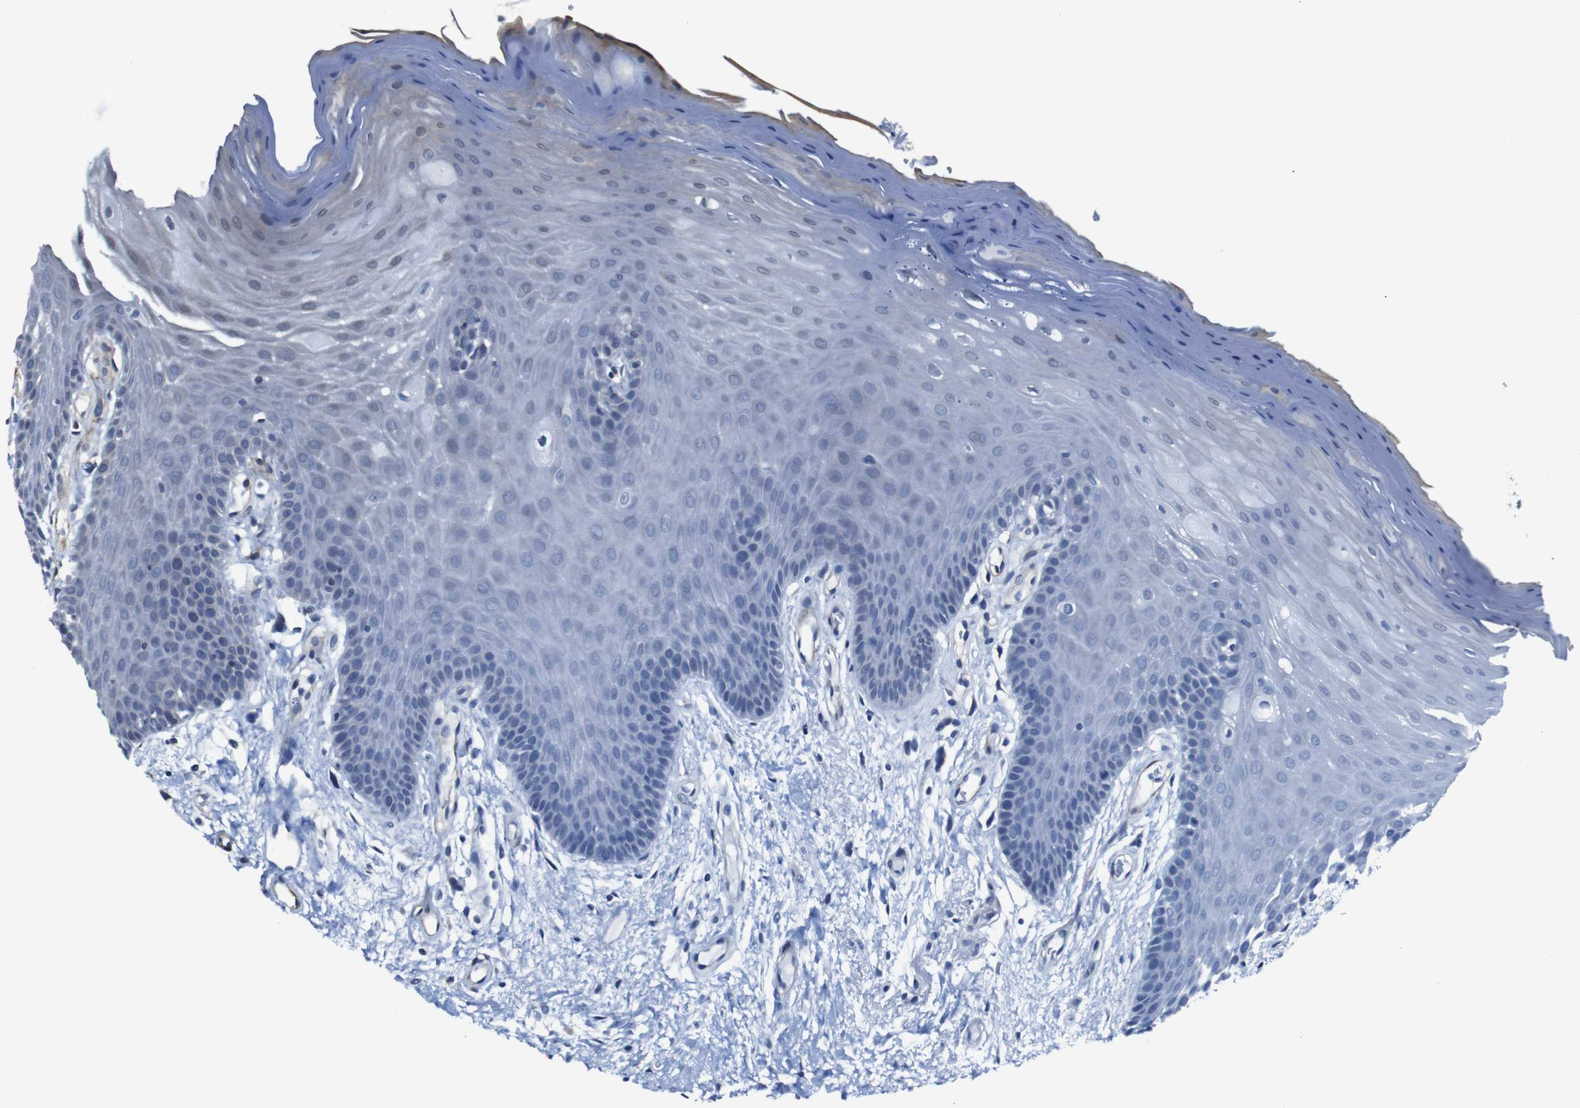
{"staining": {"intensity": "negative", "quantity": "none", "location": "none"}, "tissue": "oral mucosa", "cell_type": "Squamous epithelial cells", "image_type": "normal", "snomed": [{"axis": "morphology", "description": "Normal tissue, NOS"}, {"axis": "morphology", "description": "Squamous cell carcinoma, NOS"}, {"axis": "topography", "description": "Skeletal muscle"}, {"axis": "topography", "description": "Adipose tissue"}, {"axis": "topography", "description": "Vascular tissue"}, {"axis": "topography", "description": "Oral tissue"}, {"axis": "topography", "description": "Peripheral nerve tissue"}, {"axis": "topography", "description": "Head-Neck"}], "caption": "High power microscopy image of an immunohistochemistry image of normal oral mucosa, revealing no significant staining in squamous epithelial cells.", "gene": "GGT7", "patient": {"sex": "male", "age": 71}}